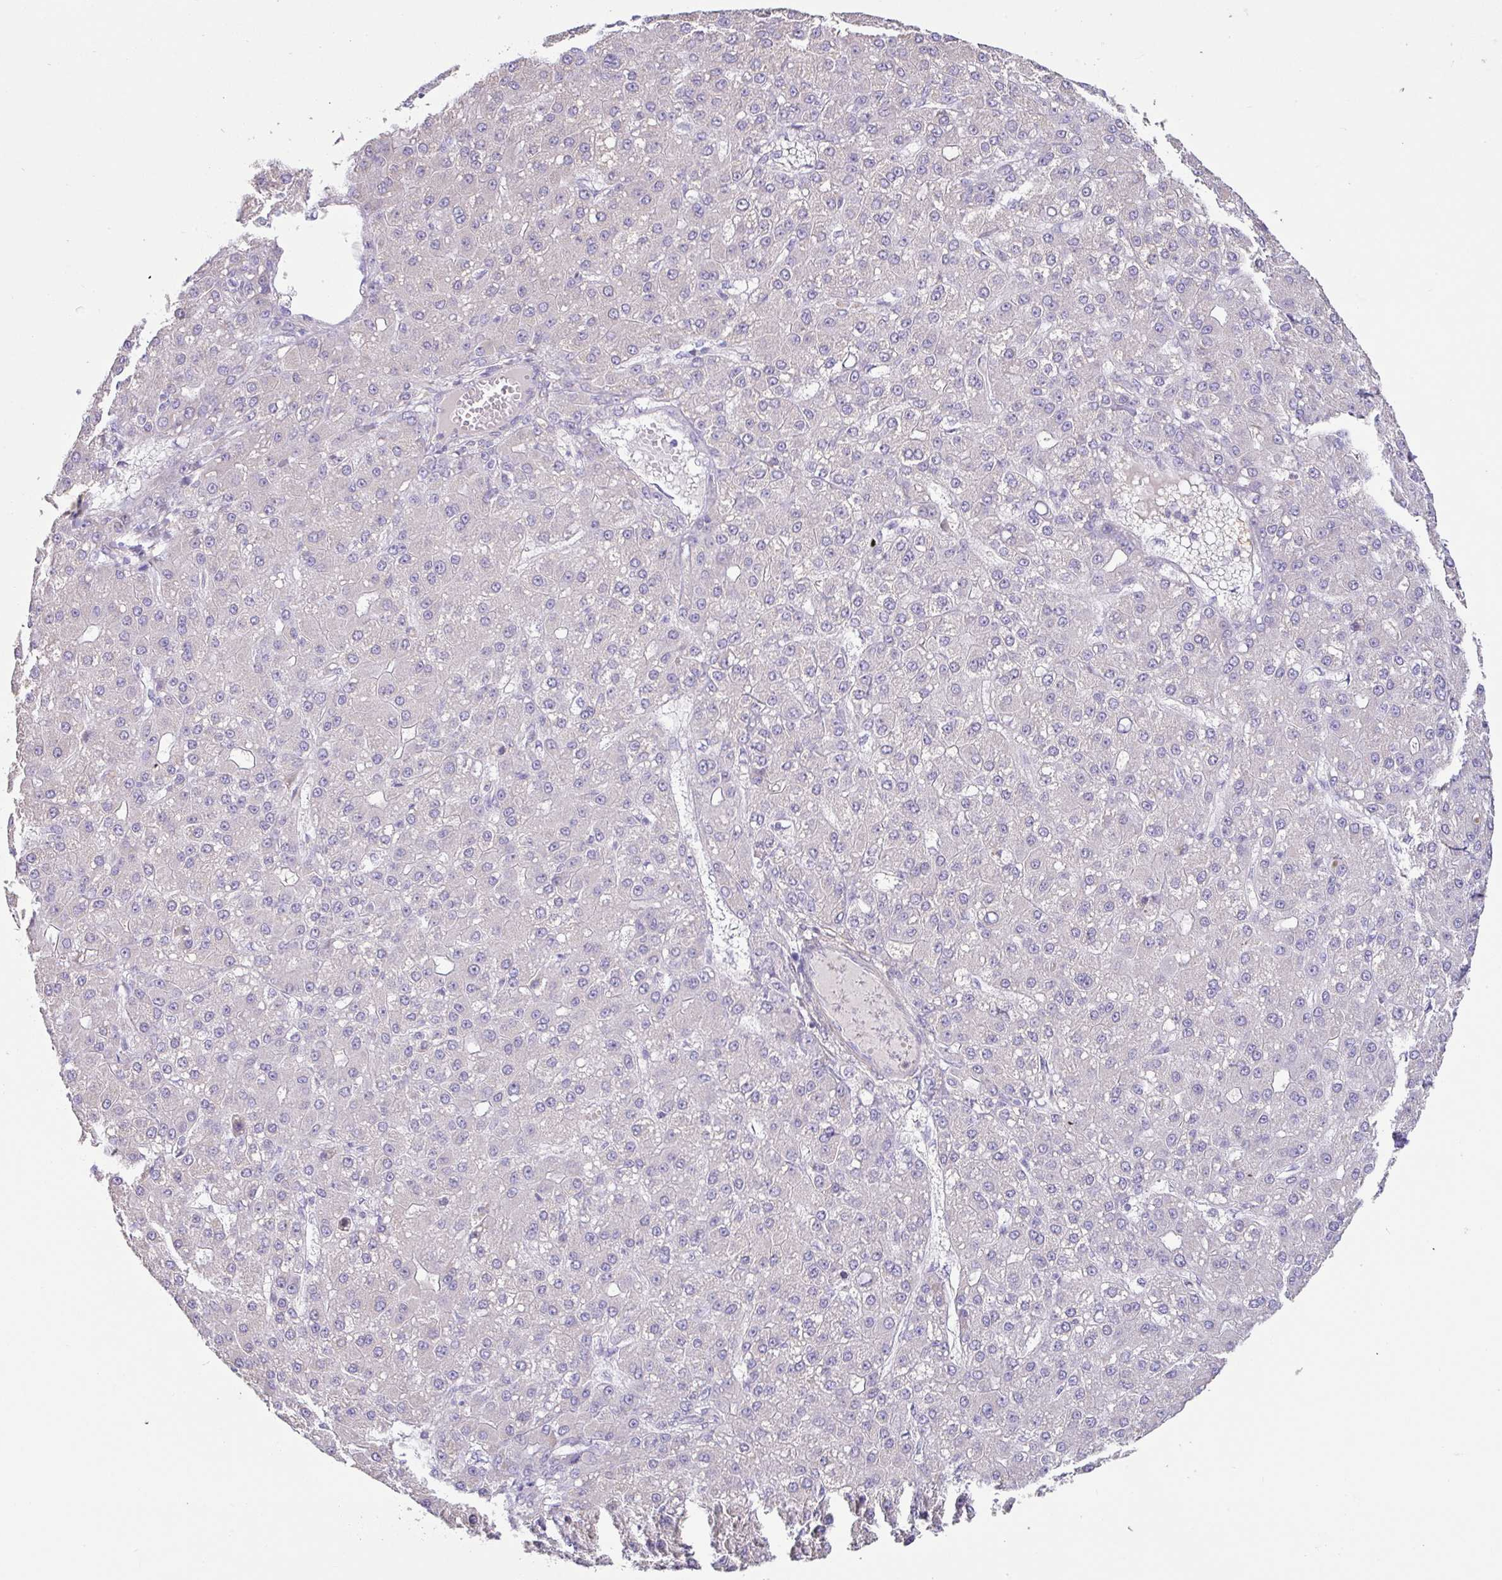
{"staining": {"intensity": "negative", "quantity": "none", "location": "none"}, "tissue": "liver cancer", "cell_type": "Tumor cells", "image_type": "cancer", "snomed": [{"axis": "morphology", "description": "Carcinoma, Hepatocellular, NOS"}, {"axis": "topography", "description": "Liver"}], "caption": "Image shows no protein positivity in tumor cells of liver hepatocellular carcinoma tissue.", "gene": "PYGM", "patient": {"sex": "male", "age": 67}}